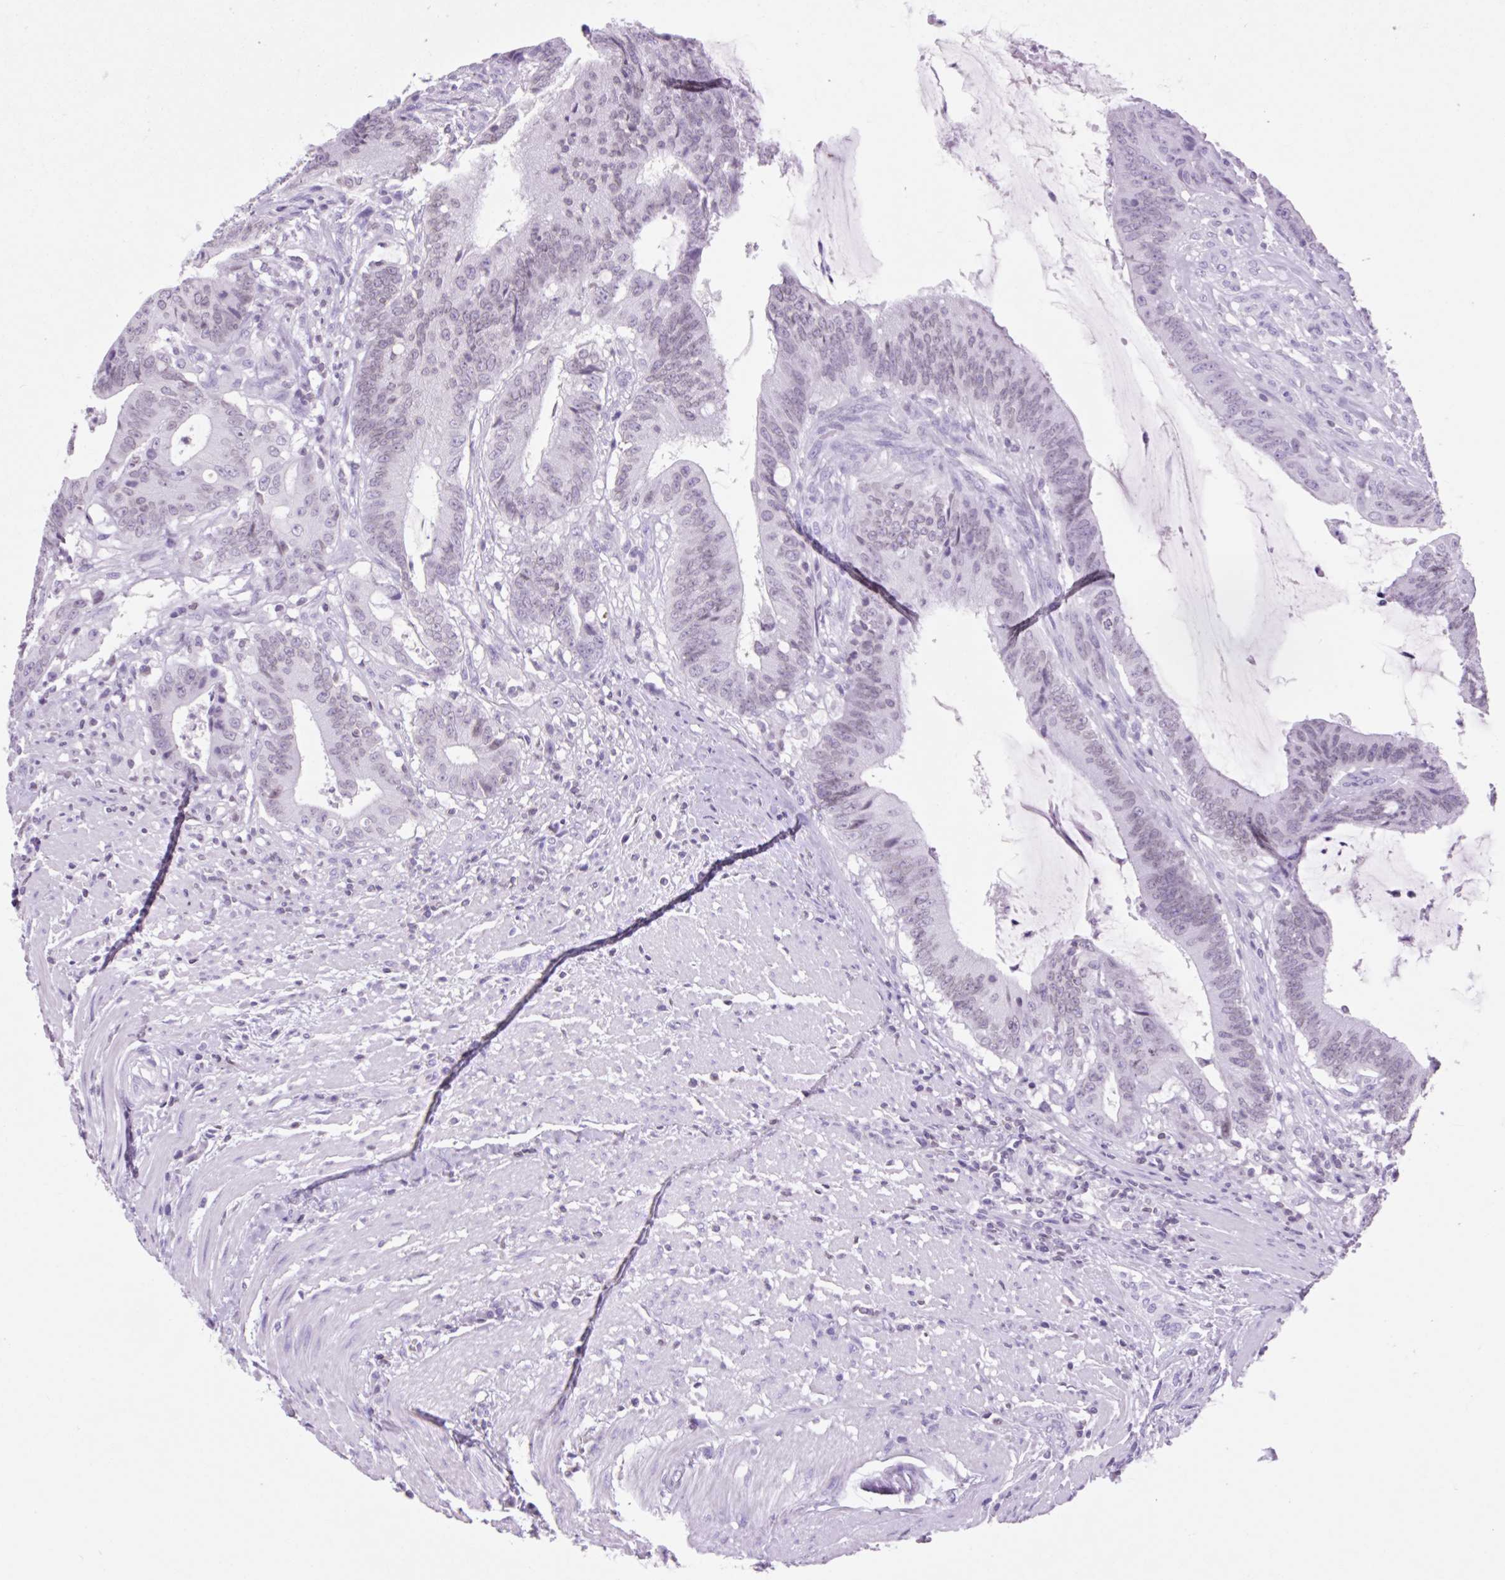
{"staining": {"intensity": "weak", "quantity": "25%-75%", "location": "cytoplasmic/membranous,nuclear"}, "tissue": "colorectal cancer", "cell_type": "Tumor cells", "image_type": "cancer", "snomed": [{"axis": "morphology", "description": "Adenocarcinoma, NOS"}, {"axis": "topography", "description": "Colon"}], "caption": "This image displays IHC staining of human adenocarcinoma (colorectal), with low weak cytoplasmic/membranous and nuclear staining in approximately 25%-75% of tumor cells.", "gene": "VPREB1", "patient": {"sex": "female", "age": 43}}